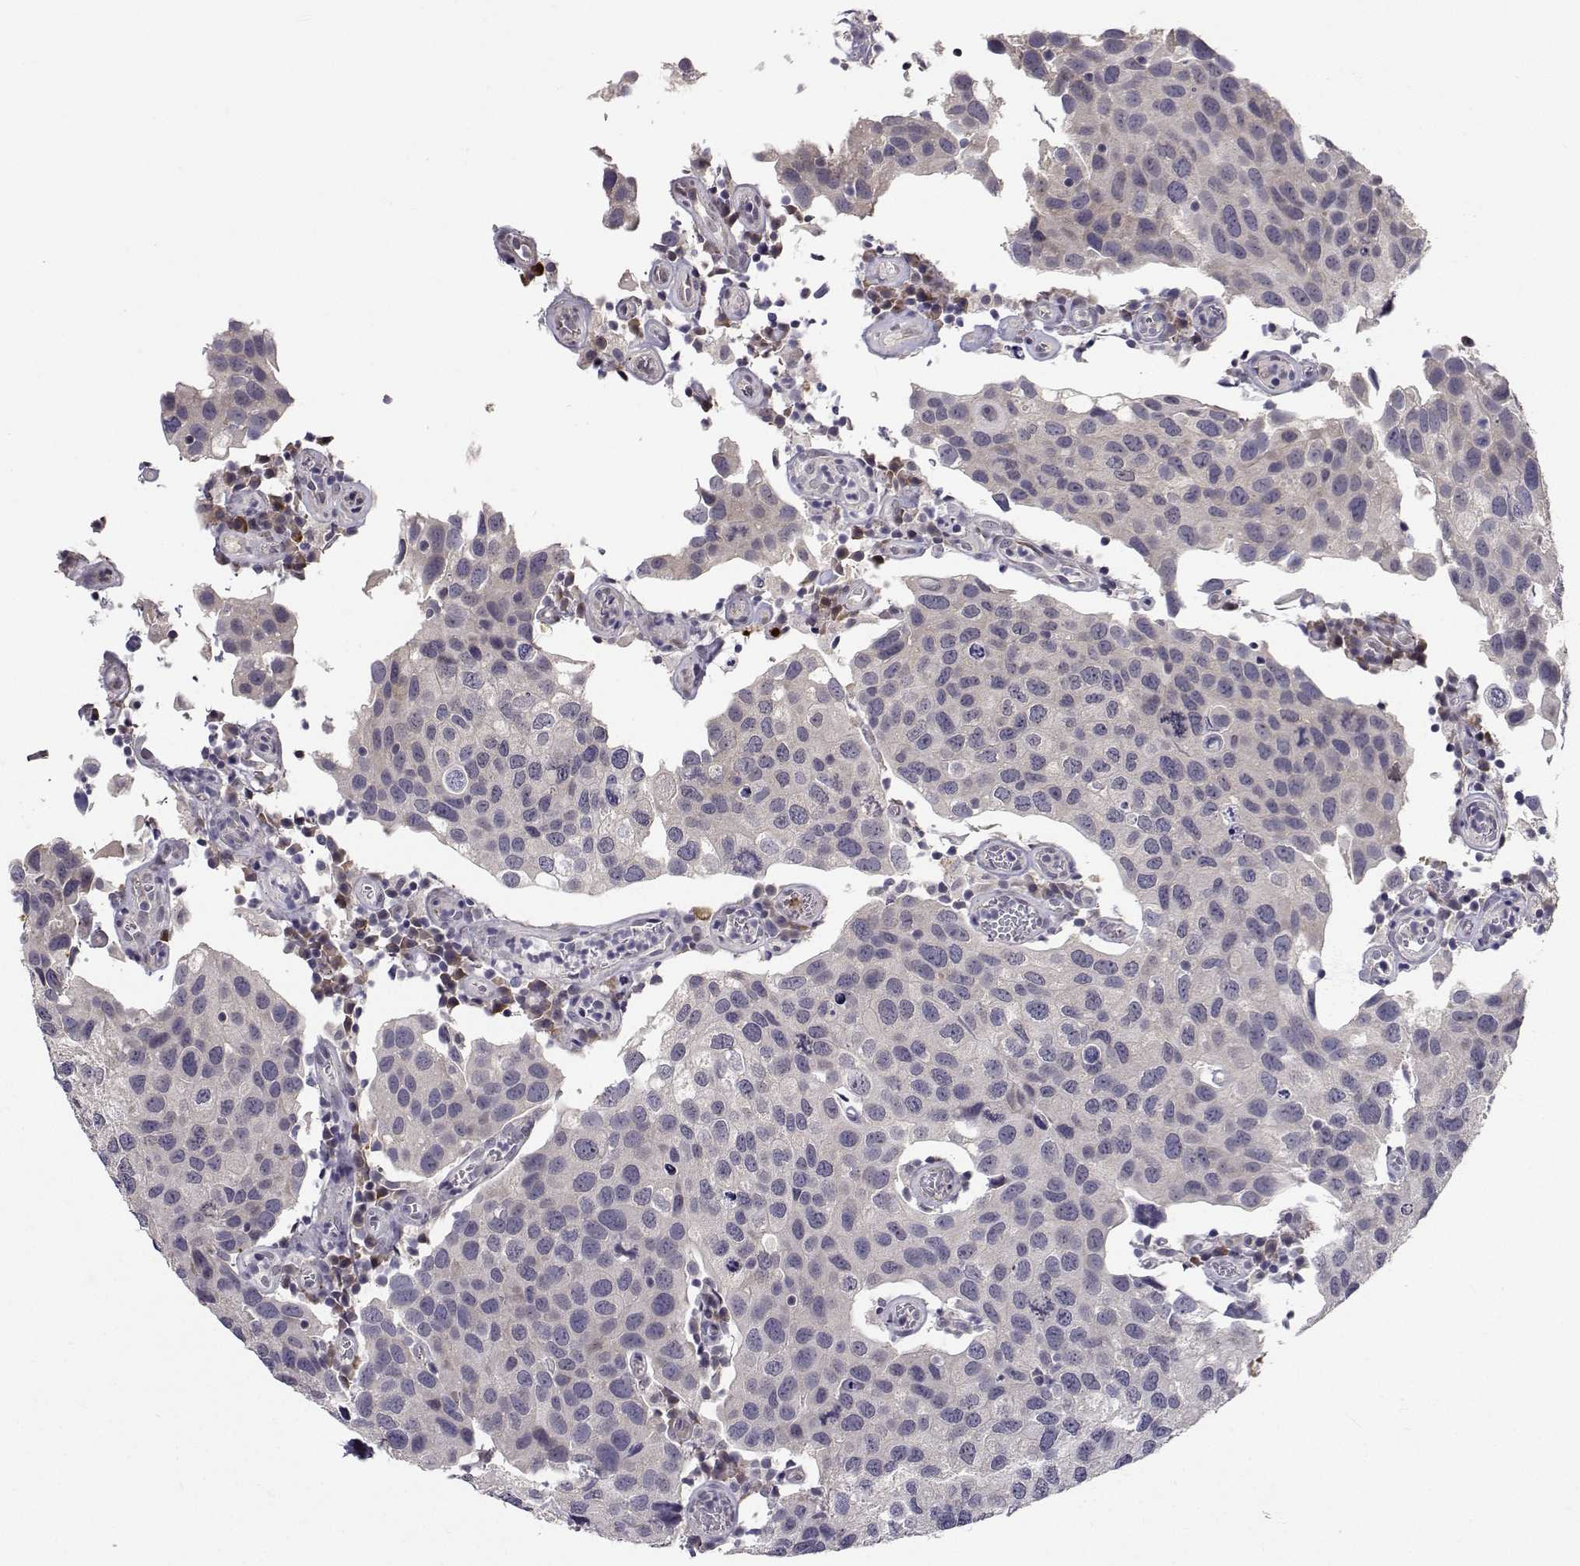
{"staining": {"intensity": "negative", "quantity": "none", "location": "none"}, "tissue": "urothelial cancer", "cell_type": "Tumor cells", "image_type": "cancer", "snomed": [{"axis": "morphology", "description": "Urothelial carcinoma, High grade"}, {"axis": "topography", "description": "Urinary bladder"}], "caption": "The micrograph displays no significant expression in tumor cells of urothelial cancer. (Stains: DAB (3,3'-diaminobenzidine) immunohistochemistry with hematoxylin counter stain, Microscopy: brightfield microscopy at high magnification).", "gene": "SLC6A3", "patient": {"sex": "male", "age": 79}}